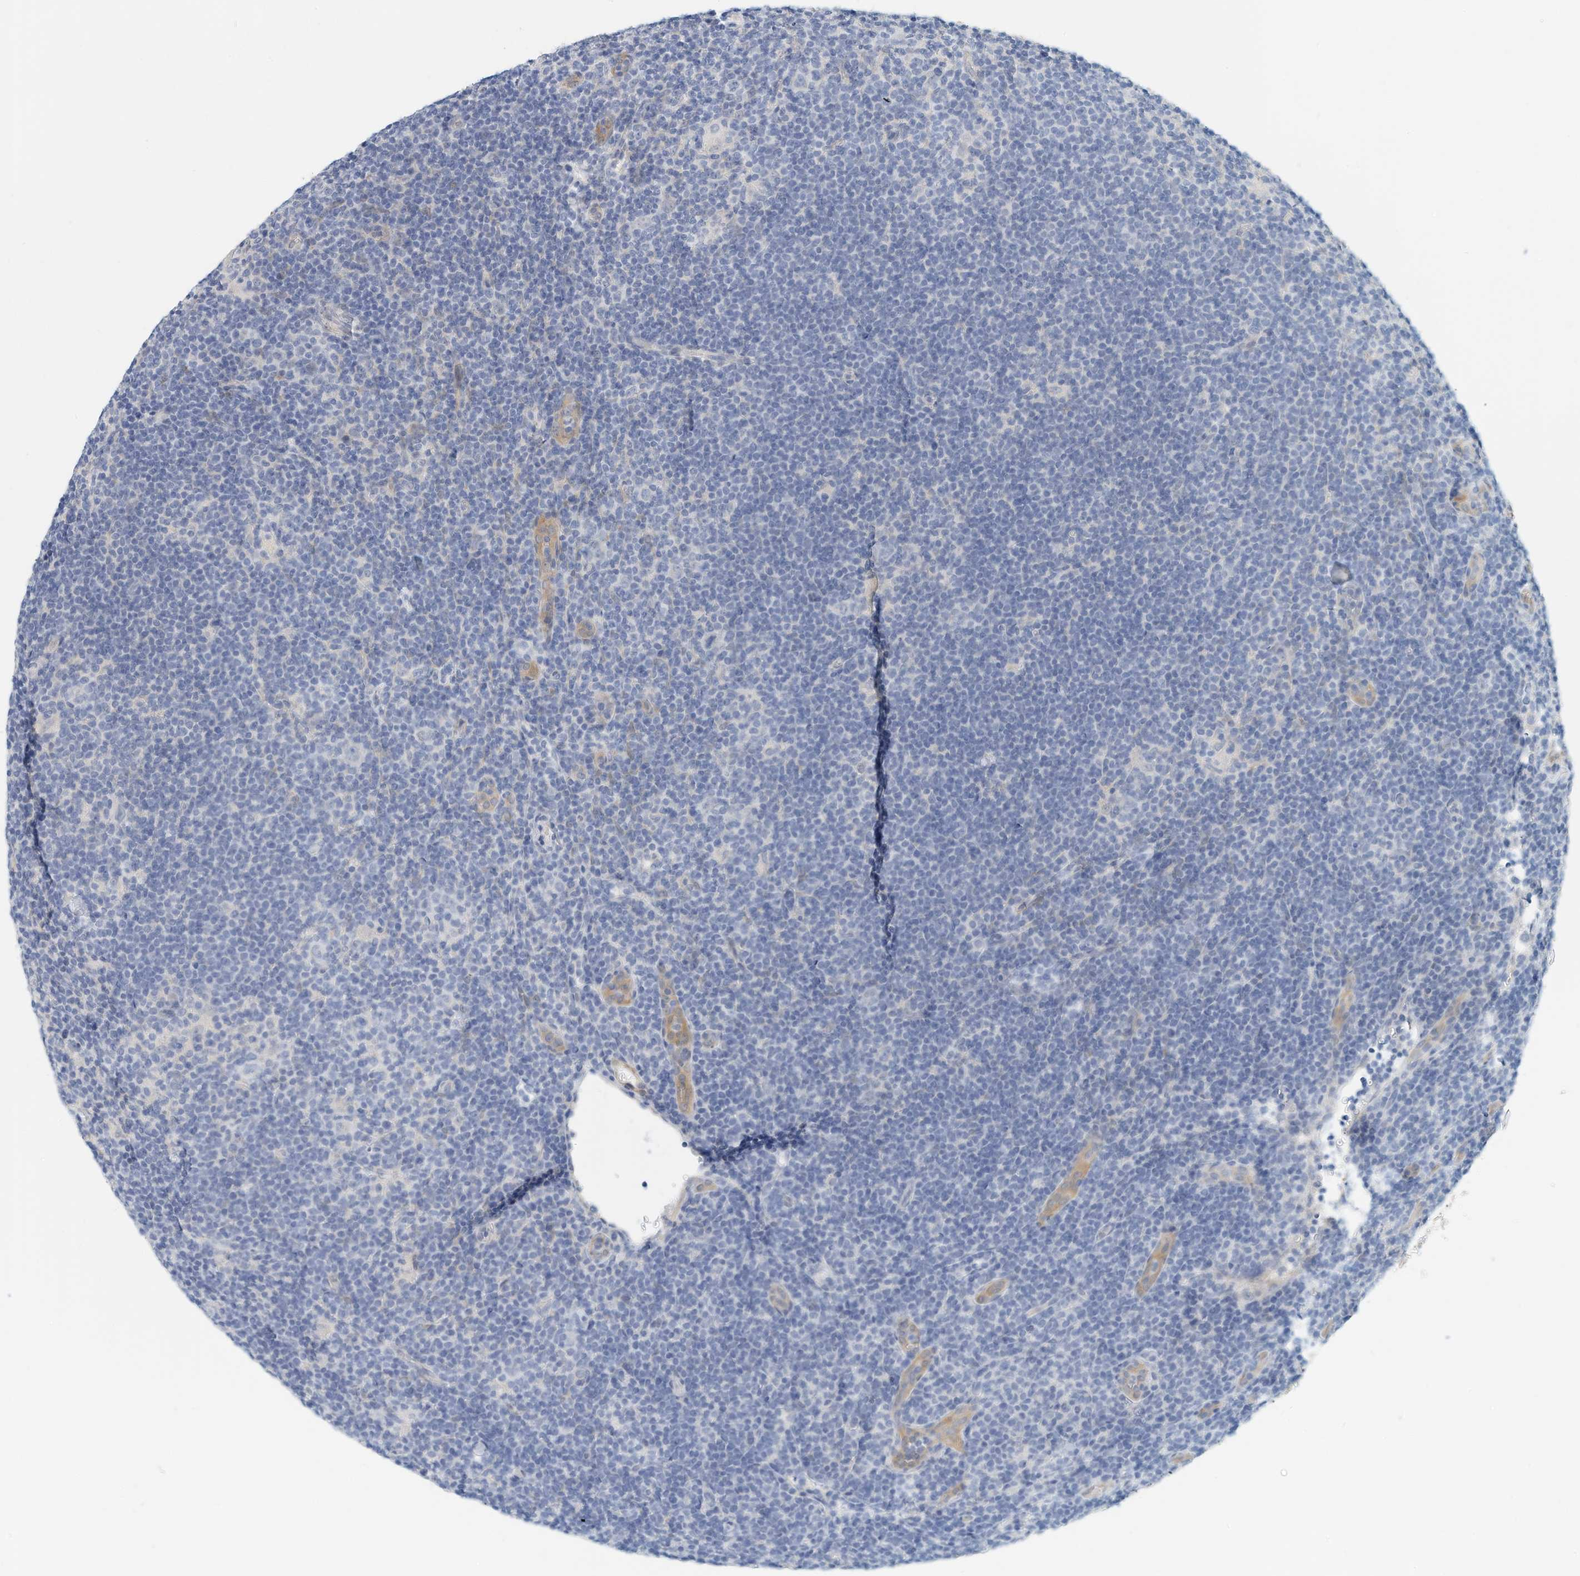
{"staining": {"intensity": "negative", "quantity": "none", "location": "none"}, "tissue": "lymphoma", "cell_type": "Tumor cells", "image_type": "cancer", "snomed": [{"axis": "morphology", "description": "Hodgkin's disease, NOS"}, {"axis": "topography", "description": "Lymph node"}], "caption": "The IHC micrograph has no significant positivity in tumor cells of Hodgkin's disease tissue.", "gene": "ARHGAP28", "patient": {"sex": "female", "age": 57}}